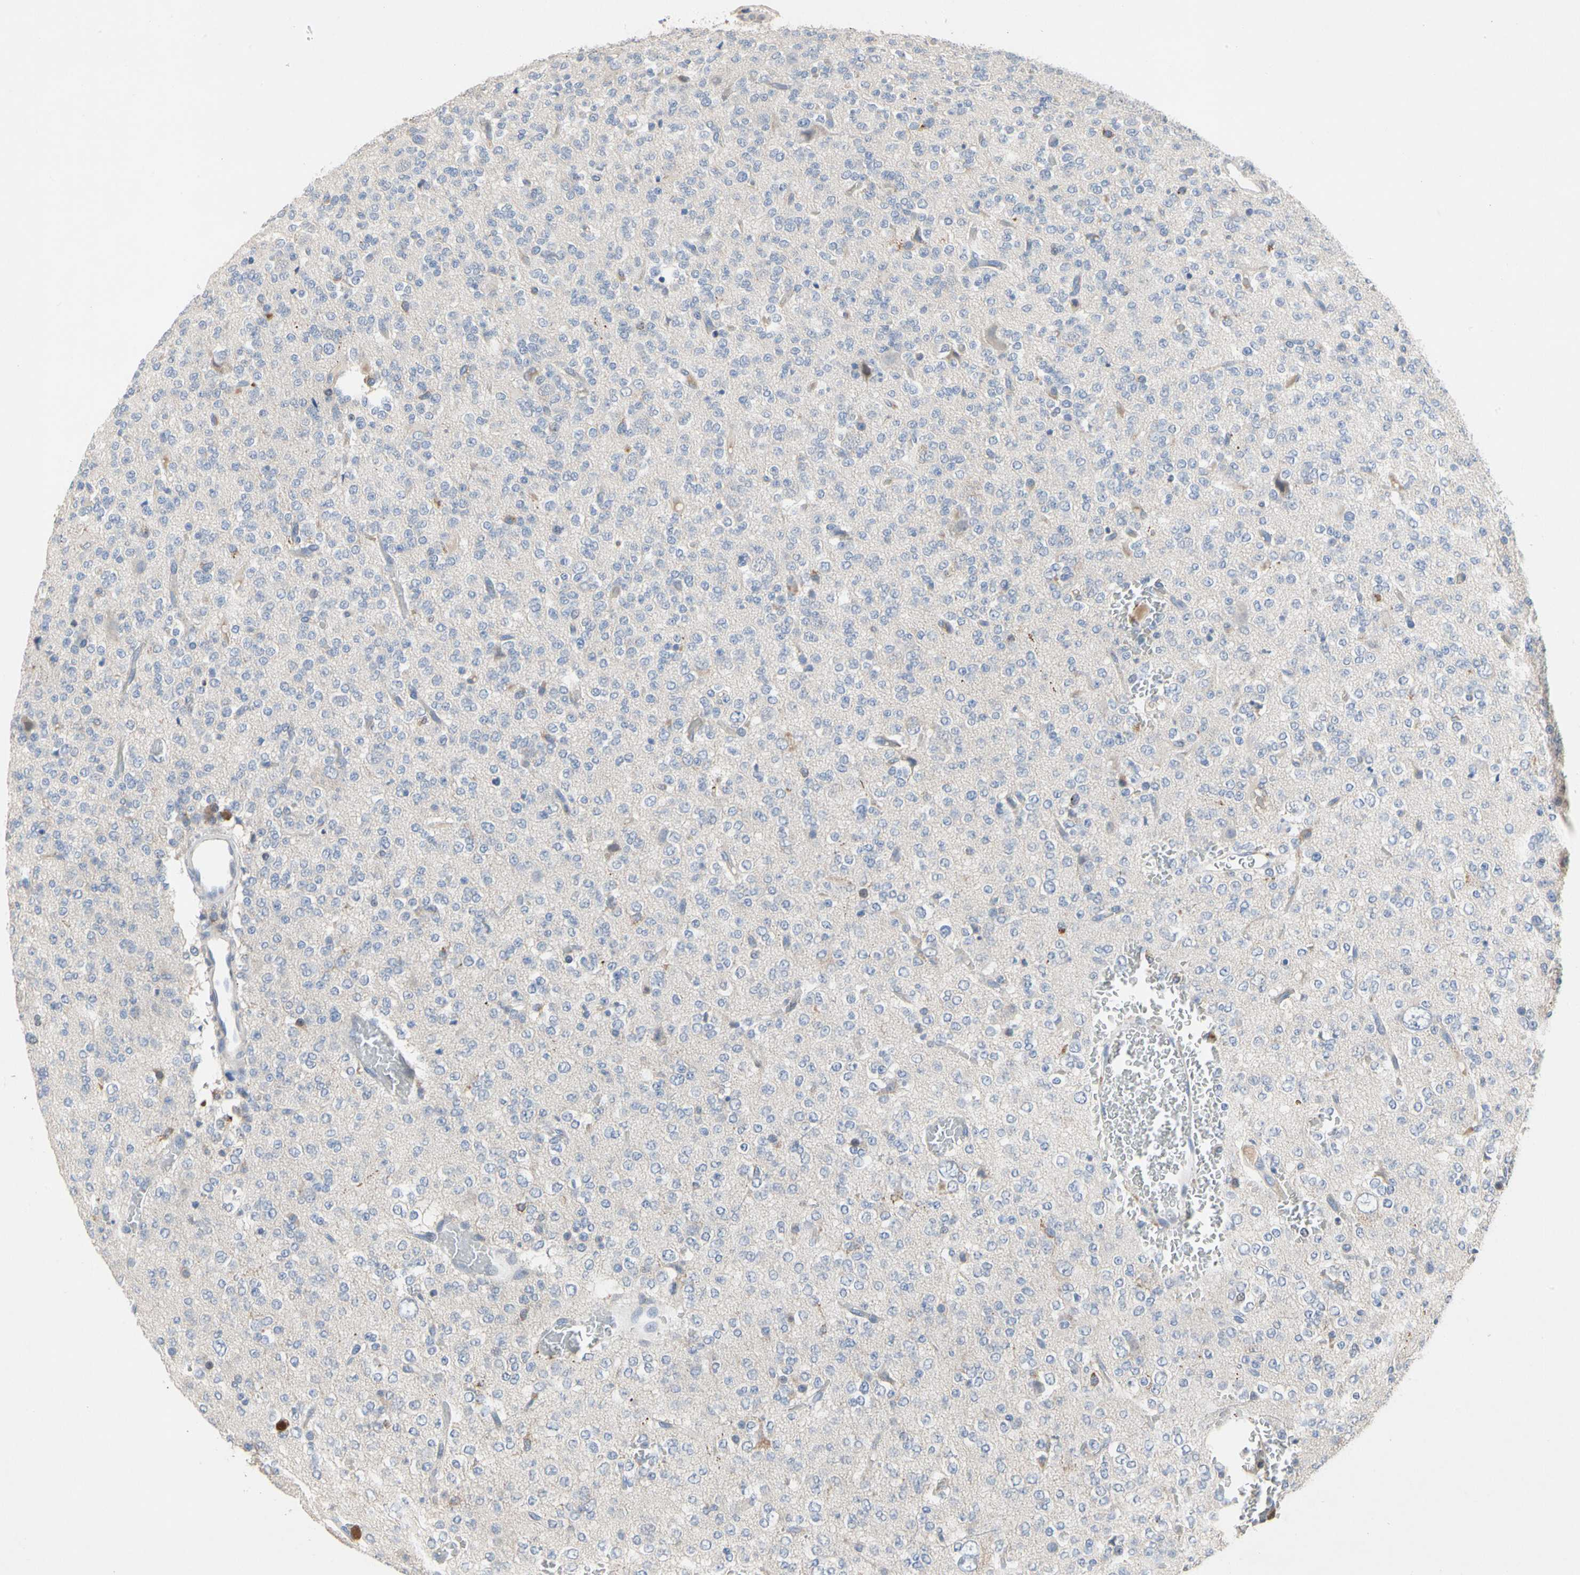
{"staining": {"intensity": "negative", "quantity": "none", "location": "none"}, "tissue": "glioma", "cell_type": "Tumor cells", "image_type": "cancer", "snomed": [{"axis": "morphology", "description": "Glioma, malignant, Low grade"}, {"axis": "topography", "description": "Brain"}], "caption": "A micrograph of glioma stained for a protein shows no brown staining in tumor cells. Nuclei are stained in blue.", "gene": "ADA2", "patient": {"sex": "male", "age": 38}}